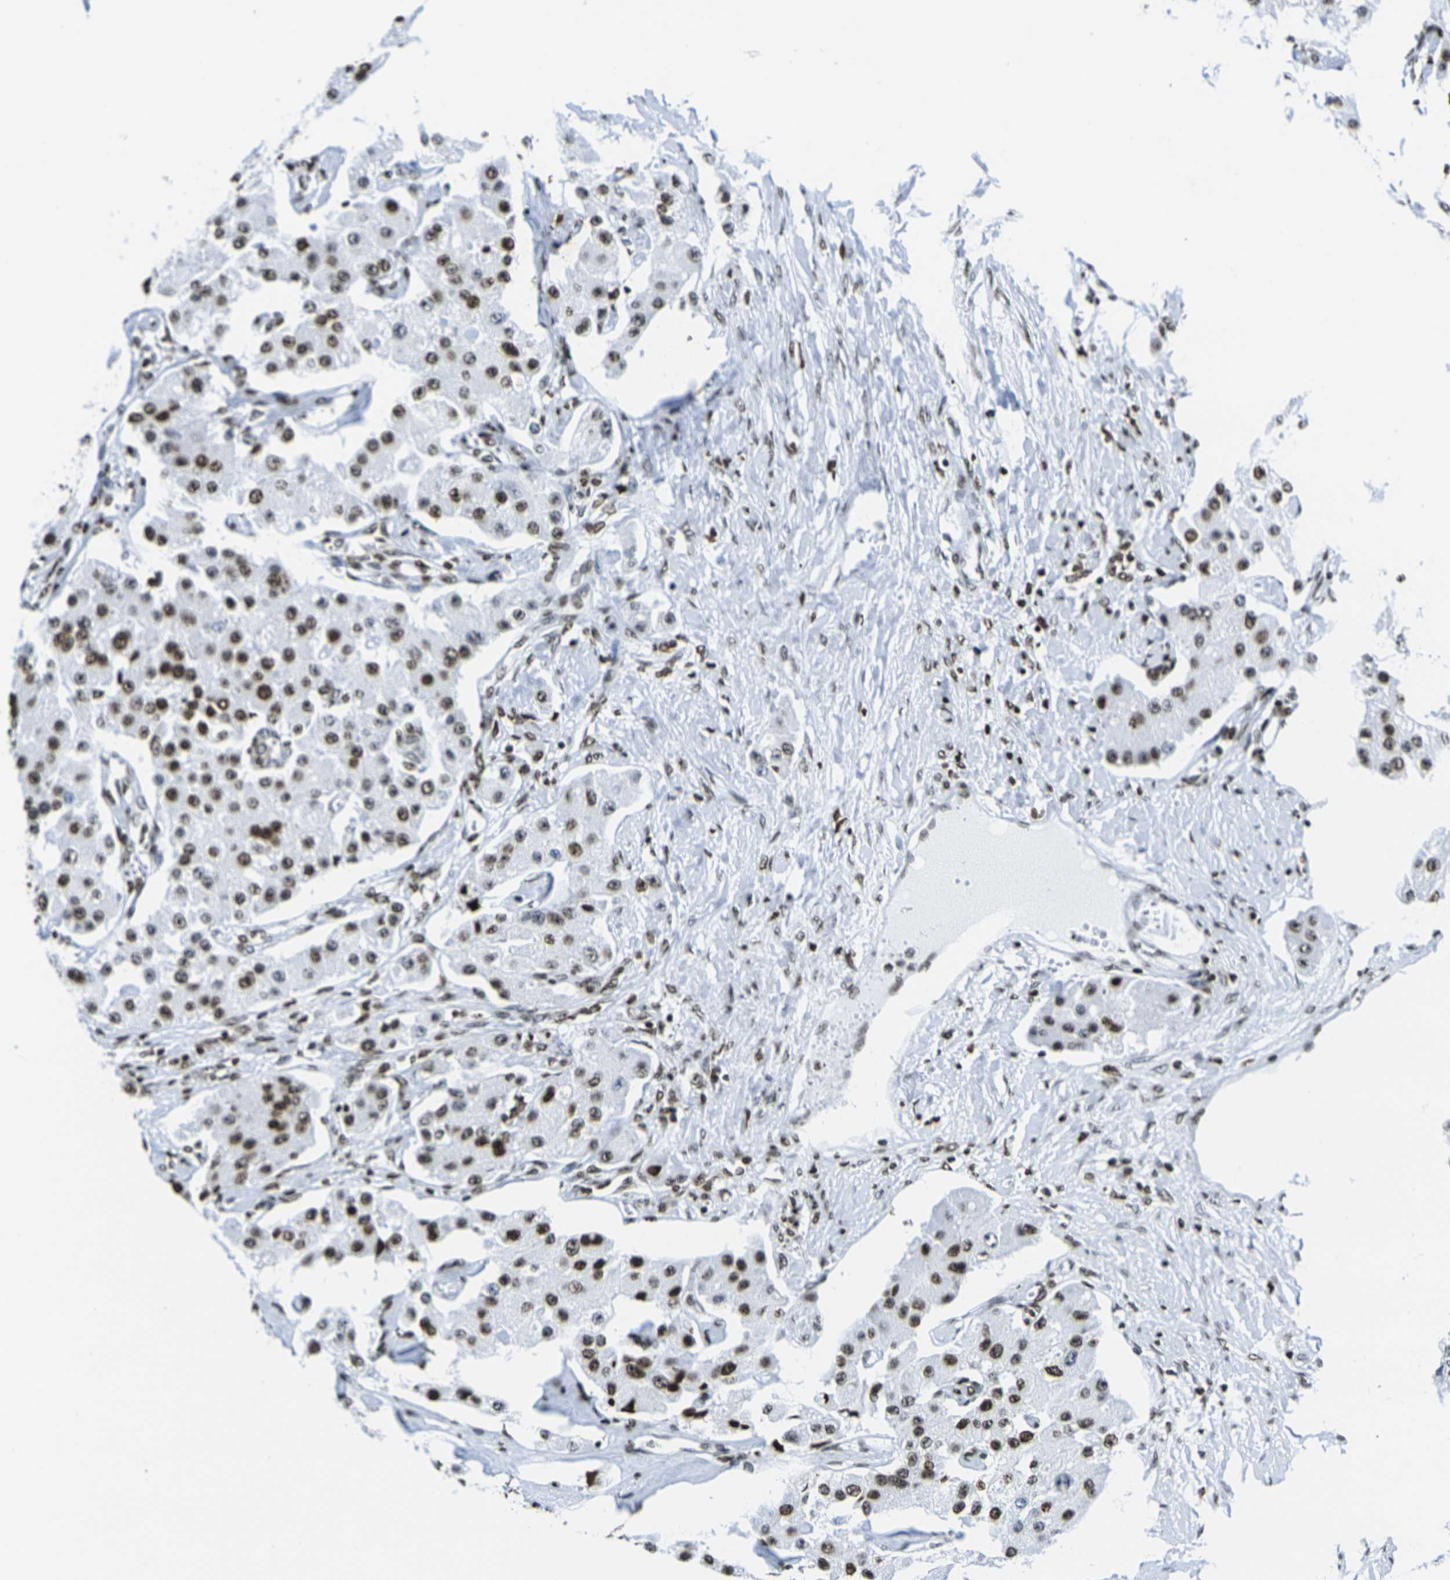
{"staining": {"intensity": "strong", "quantity": ">75%", "location": "nuclear"}, "tissue": "carcinoid", "cell_type": "Tumor cells", "image_type": "cancer", "snomed": [{"axis": "morphology", "description": "Carcinoid, malignant, NOS"}, {"axis": "topography", "description": "Pancreas"}], "caption": "The photomicrograph shows immunohistochemical staining of malignant carcinoid. There is strong nuclear positivity is appreciated in about >75% of tumor cells.", "gene": "H2AX", "patient": {"sex": "male", "age": 41}}